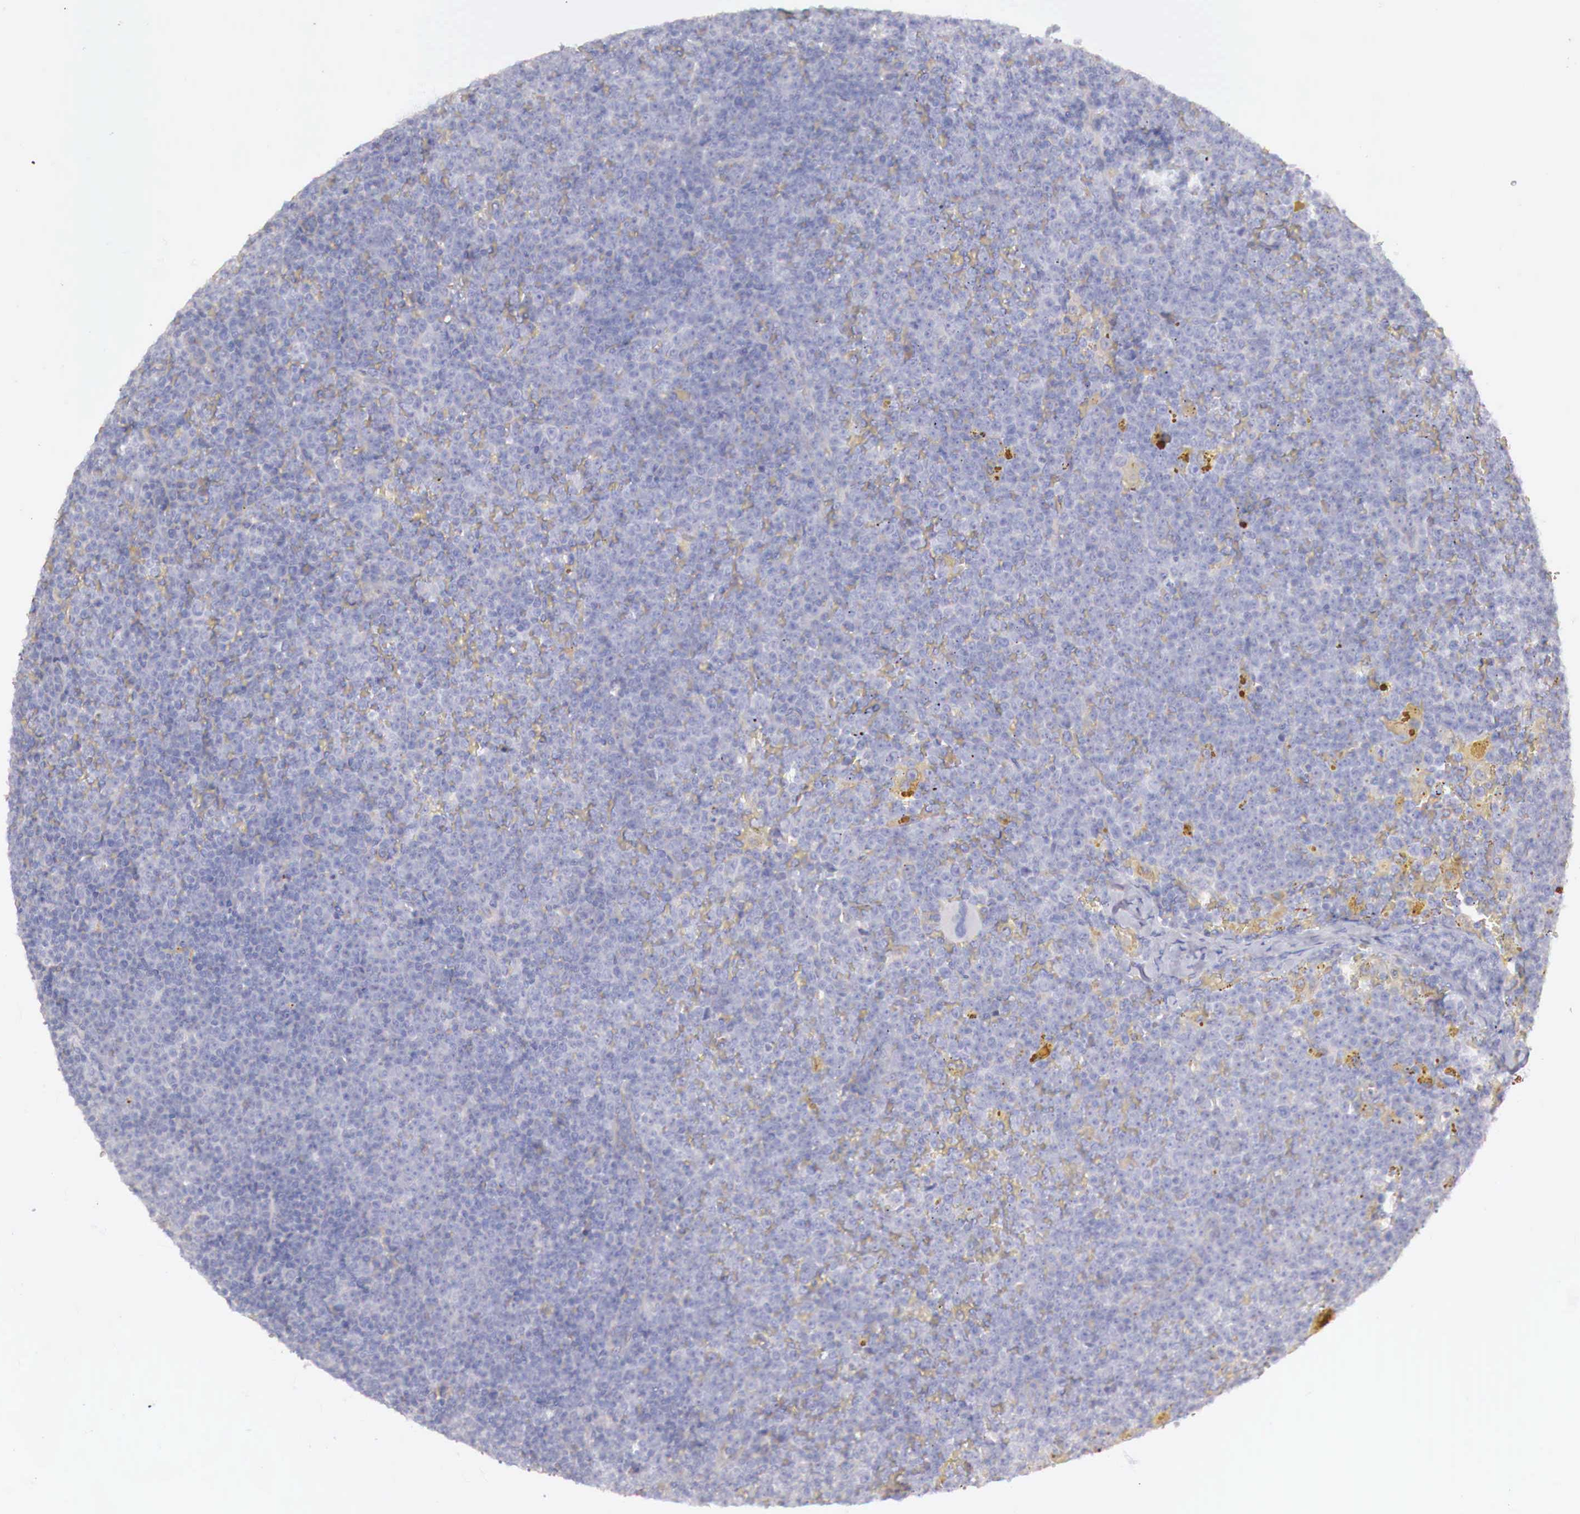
{"staining": {"intensity": "negative", "quantity": "none", "location": "none"}, "tissue": "lymphoma", "cell_type": "Tumor cells", "image_type": "cancer", "snomed": [{"axis": "morphology", "description": "Malignant lymphoma, non-Hodgkin's type, Low grade"}, {"axis": "topography", "description": "Lymph node"}], "caption": "An IHC micrograph of lymphoma is shown. There is no staining in tumor cells of lymphoma.", "gene": "KLHDC7B", "patient": {"sex": "male", "age": 50}}